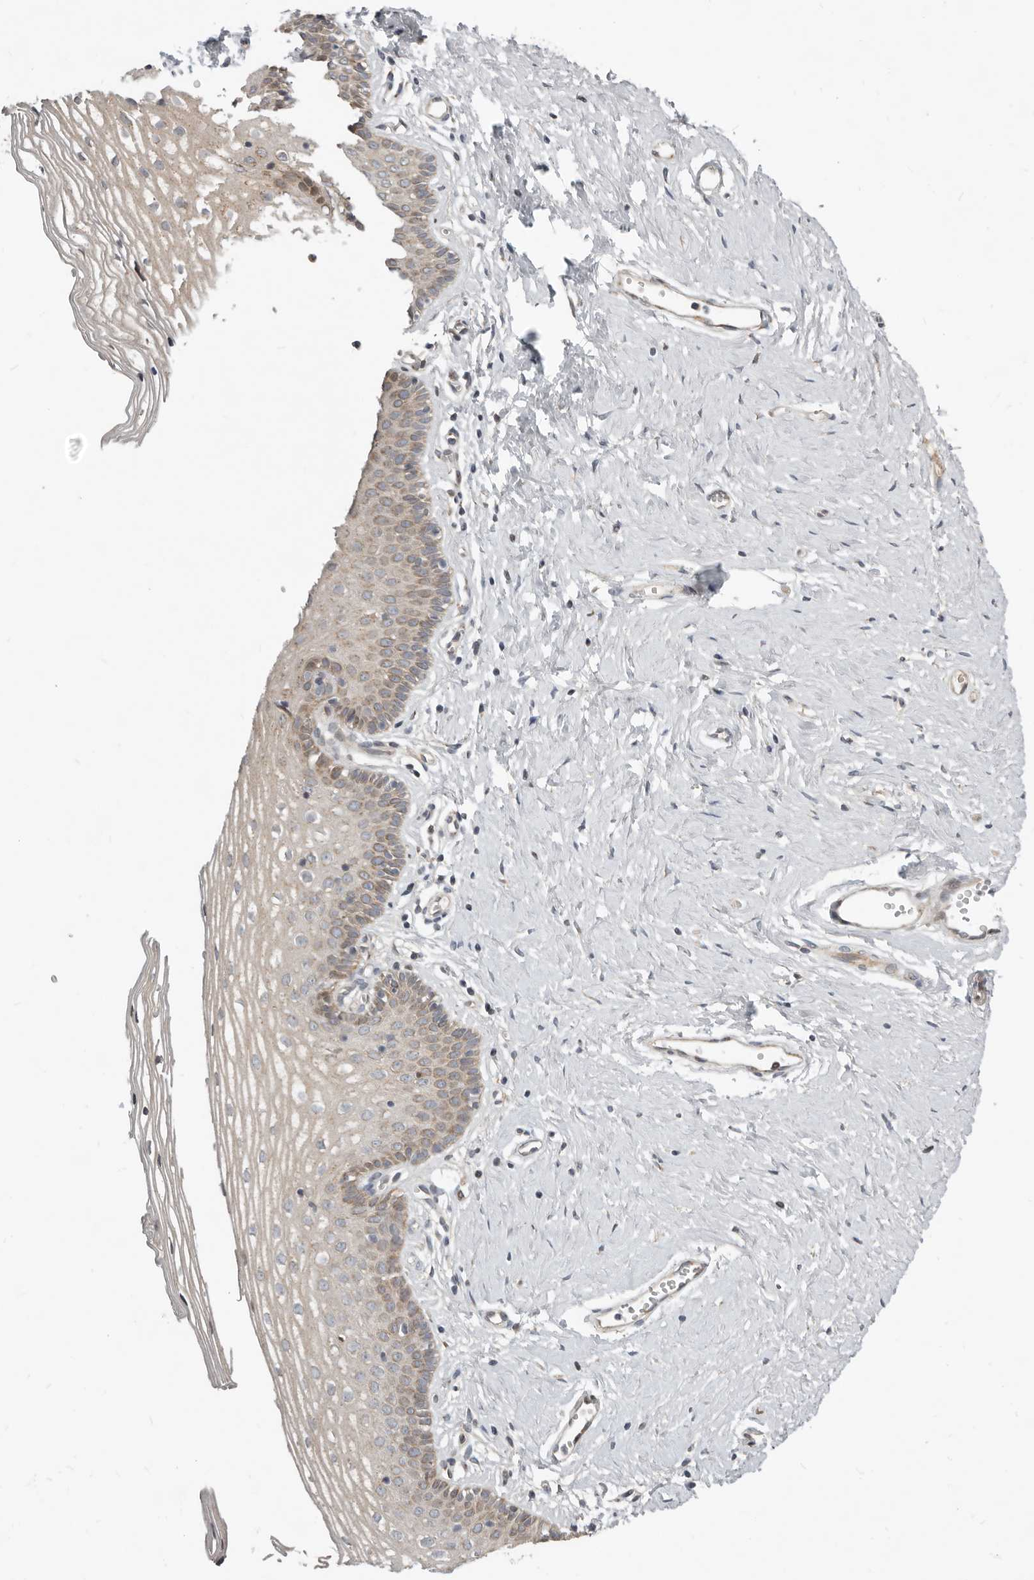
{"staining": {"intensity": "moderate", "quantity": "25%-75%", "location": "cytoplasmic/membranous"}, "tissue": "vagina", "cell_type": "Squamous epithelial cells", "image_type": "normal", "snomed": [{"axis": "morphology", "description": "Normal tissue, NOS"}, {"axis": "topography", "description": "Vagina"}], "caption": "Immunohistochemical staining of unremarkable vagina exhibits 25%-75% levels of moderate cytoplasmic/membranous protein positivity in about 25%-75% of squamous epithelial cells. The staining is performed using DAB brown chromogen to label protein expression. The nuclei are counter-stained blue using hematoxylin.", "gene": "NPY4R2", "patient": {"sex": "female", "age": 32}}